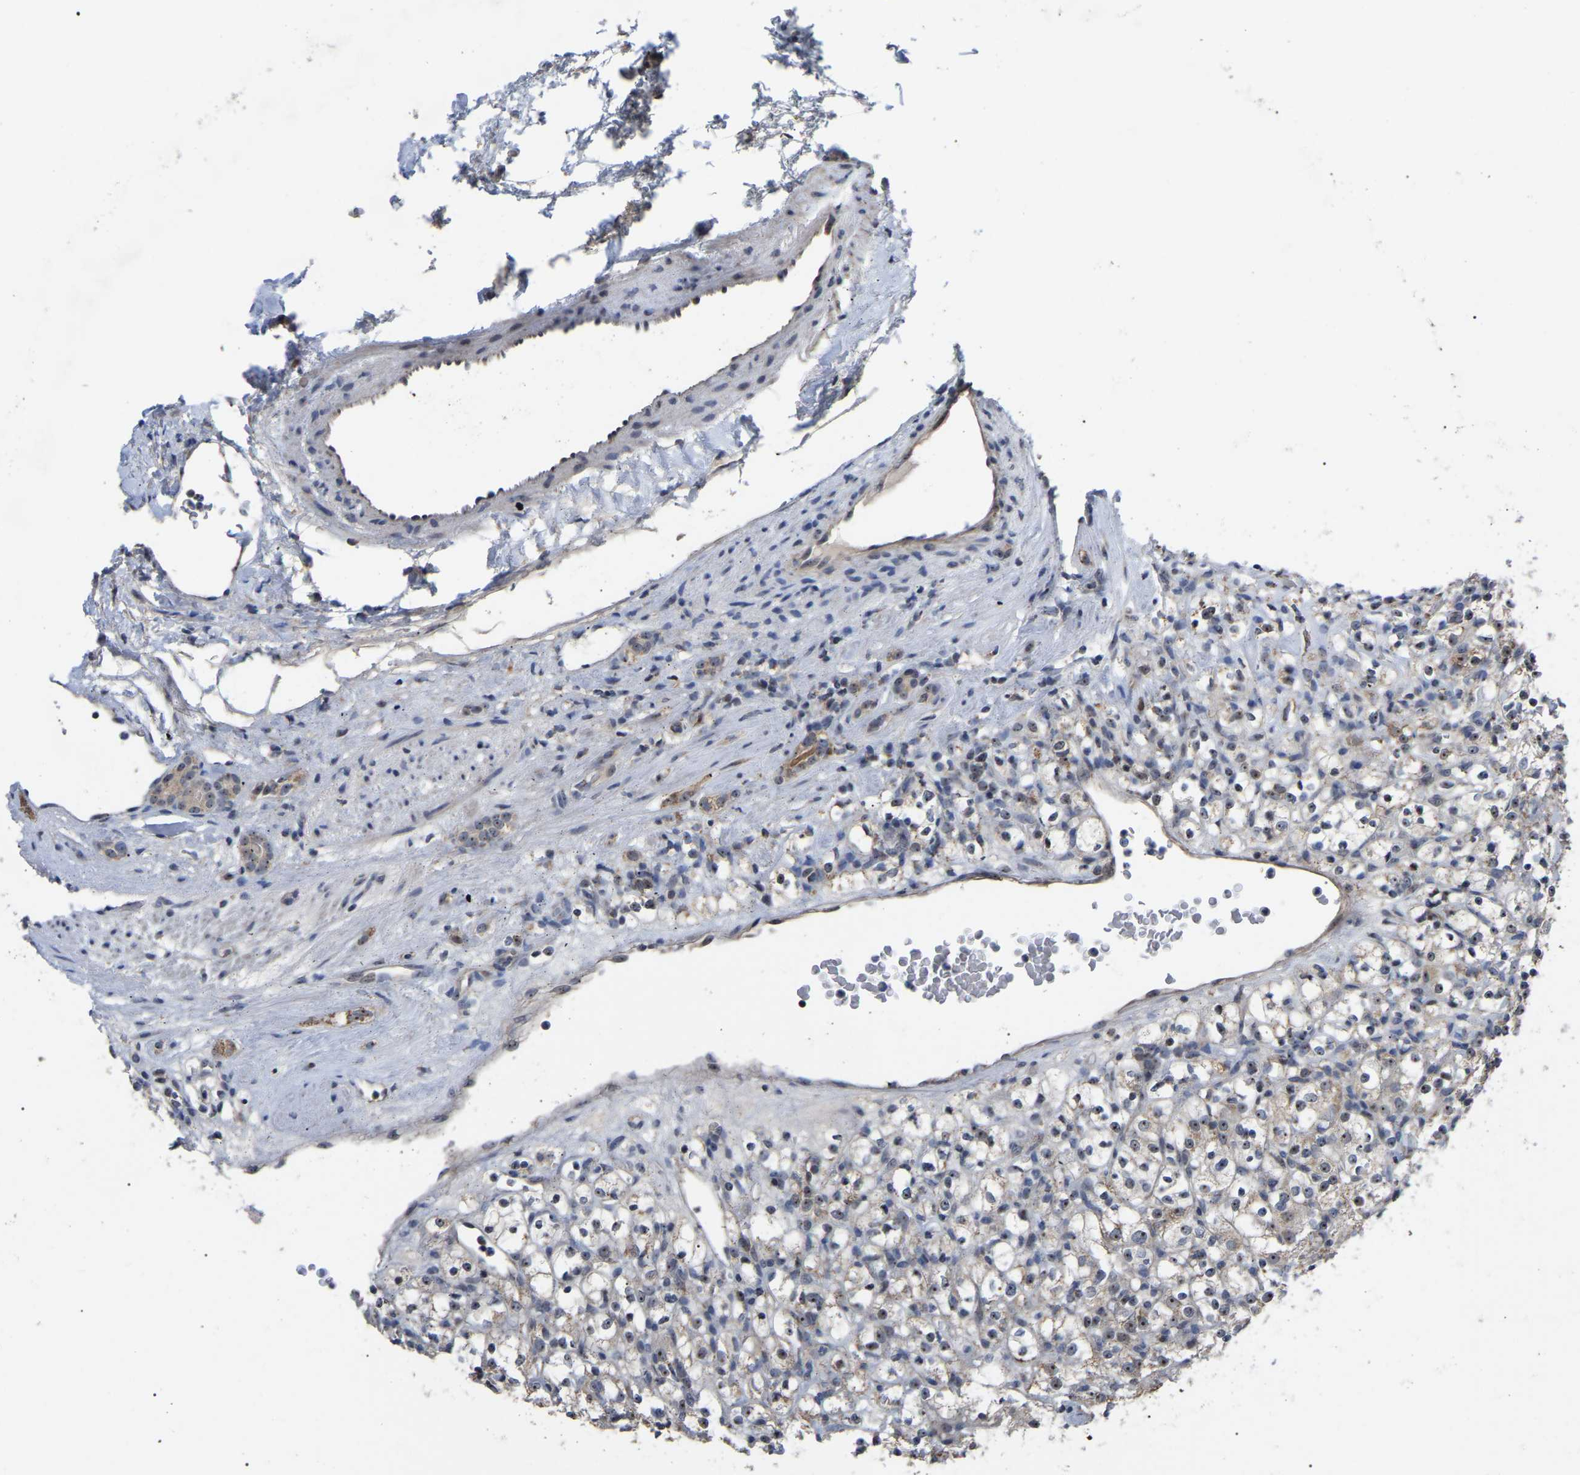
{"staining": {"intensity": "moderate", "quantity": ">75%", "location": "nuclear"}, "tissue": "renal cancer", "cell_type": "Tumor cells", "image_type": "cancer", "snomed": [{"axis": "morphology", "description": "Normal tissue, NOS"}, {"axis": "morphology", "description": "Adenocarcinoma, NOS"}, {"axis": "topography", "description": "Kidney"}], "caption": "Protein analysis of adenocarcinoma (renal) tissue shows moderate nuclear expression in about >75% of tumor cells.", "gene": "NOP53", "patient": {"sex": "female", "age": 72}}